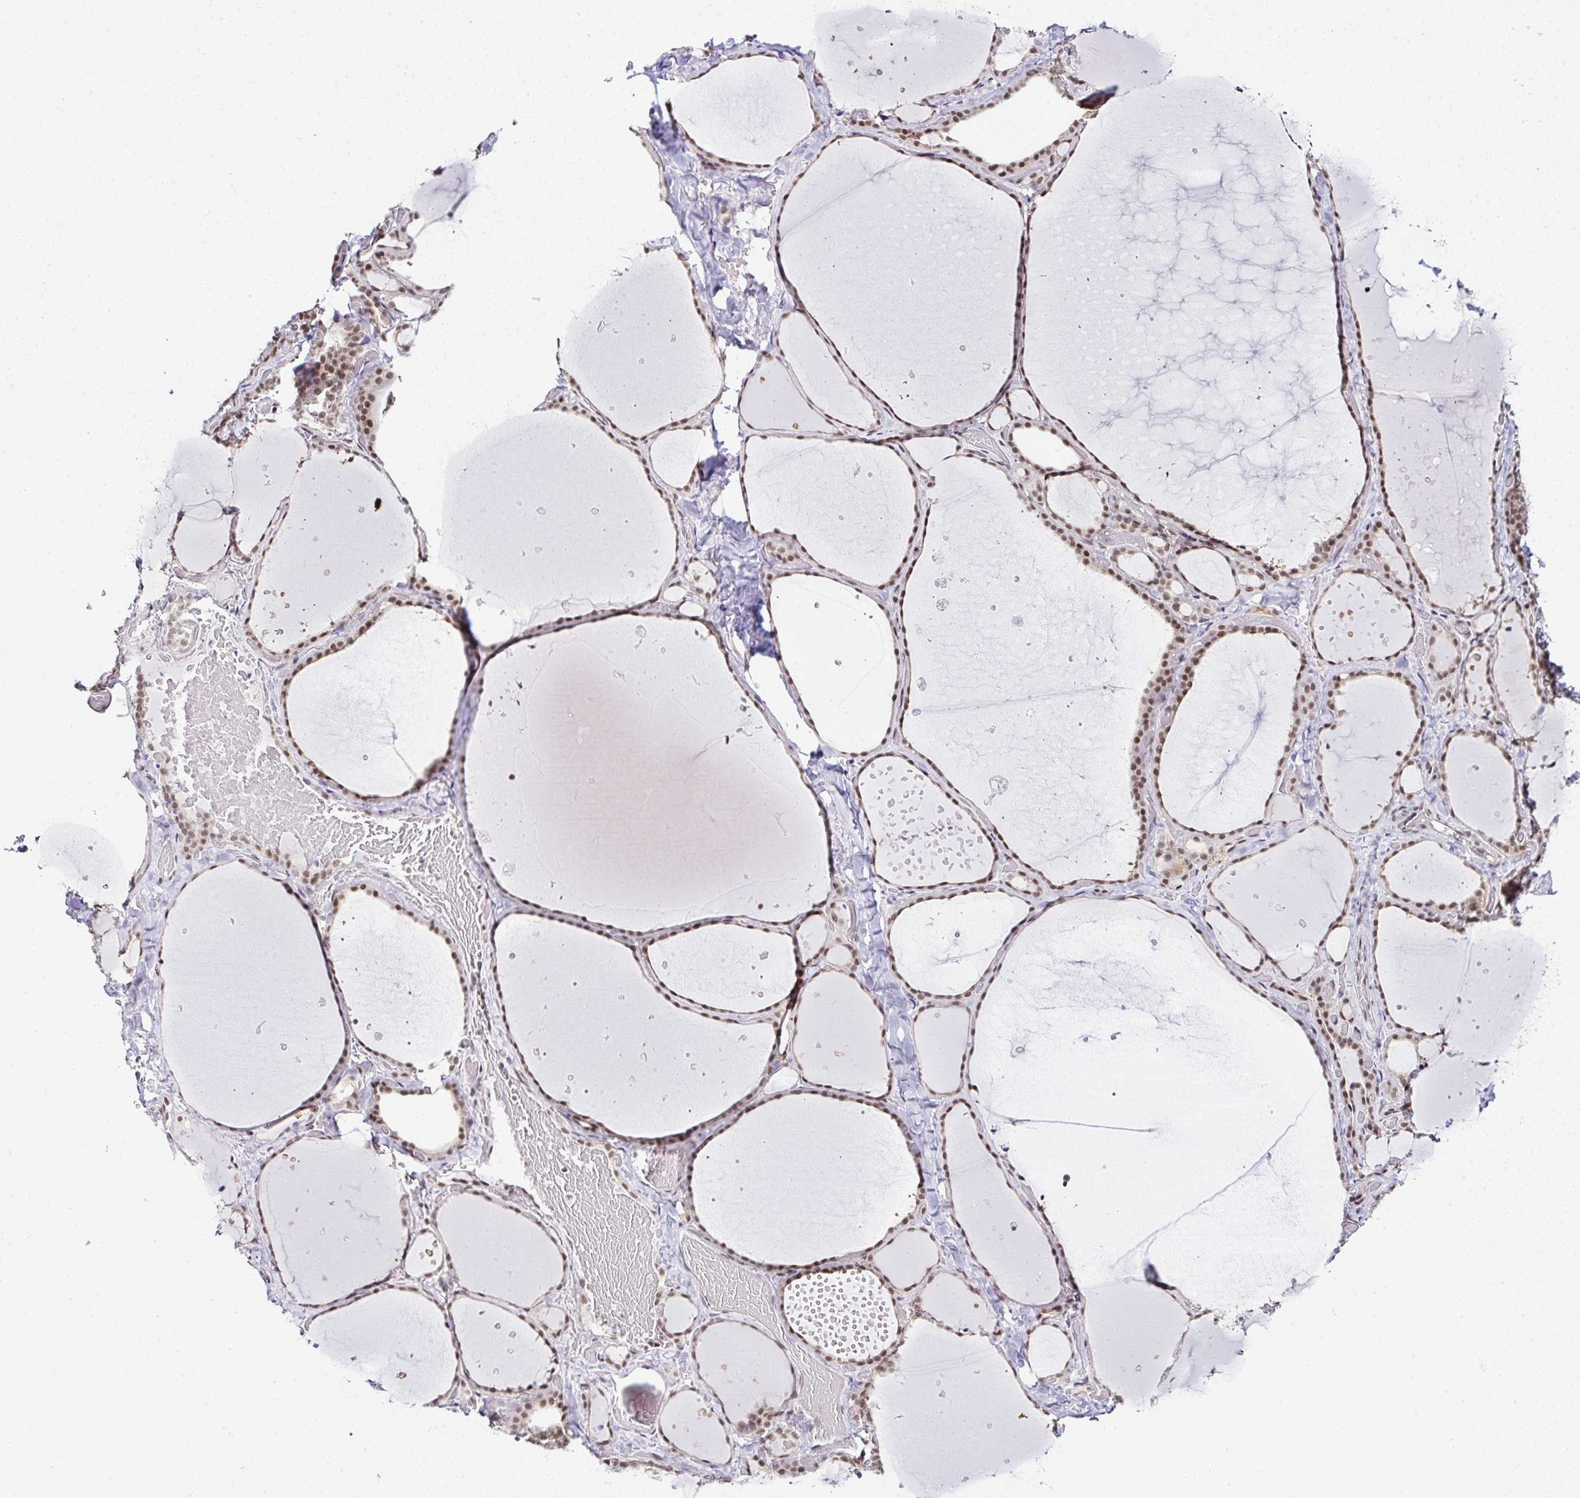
{"staining": {"intensity": "moderate", "quantity": ">75%", "location": "nuclear"}, "tissue": "thyroid gland", "cell_type": "Glandular cells", "image_type": "normal", "snomed": [{"axis": "morphology", "description": "Normal tissue, NOS"}, {"axis": "topography", "description": "Thyroid gland"}], "caption": "DAB (3,3'-diaminobenzidine) immunohistochemical staining of unremarkable thyroid gland shows moderate nuclear protein positivity in about >75% of glandular cells.", "gene": "PTPN2", "patient": {"sex": "female", "age": 36}}